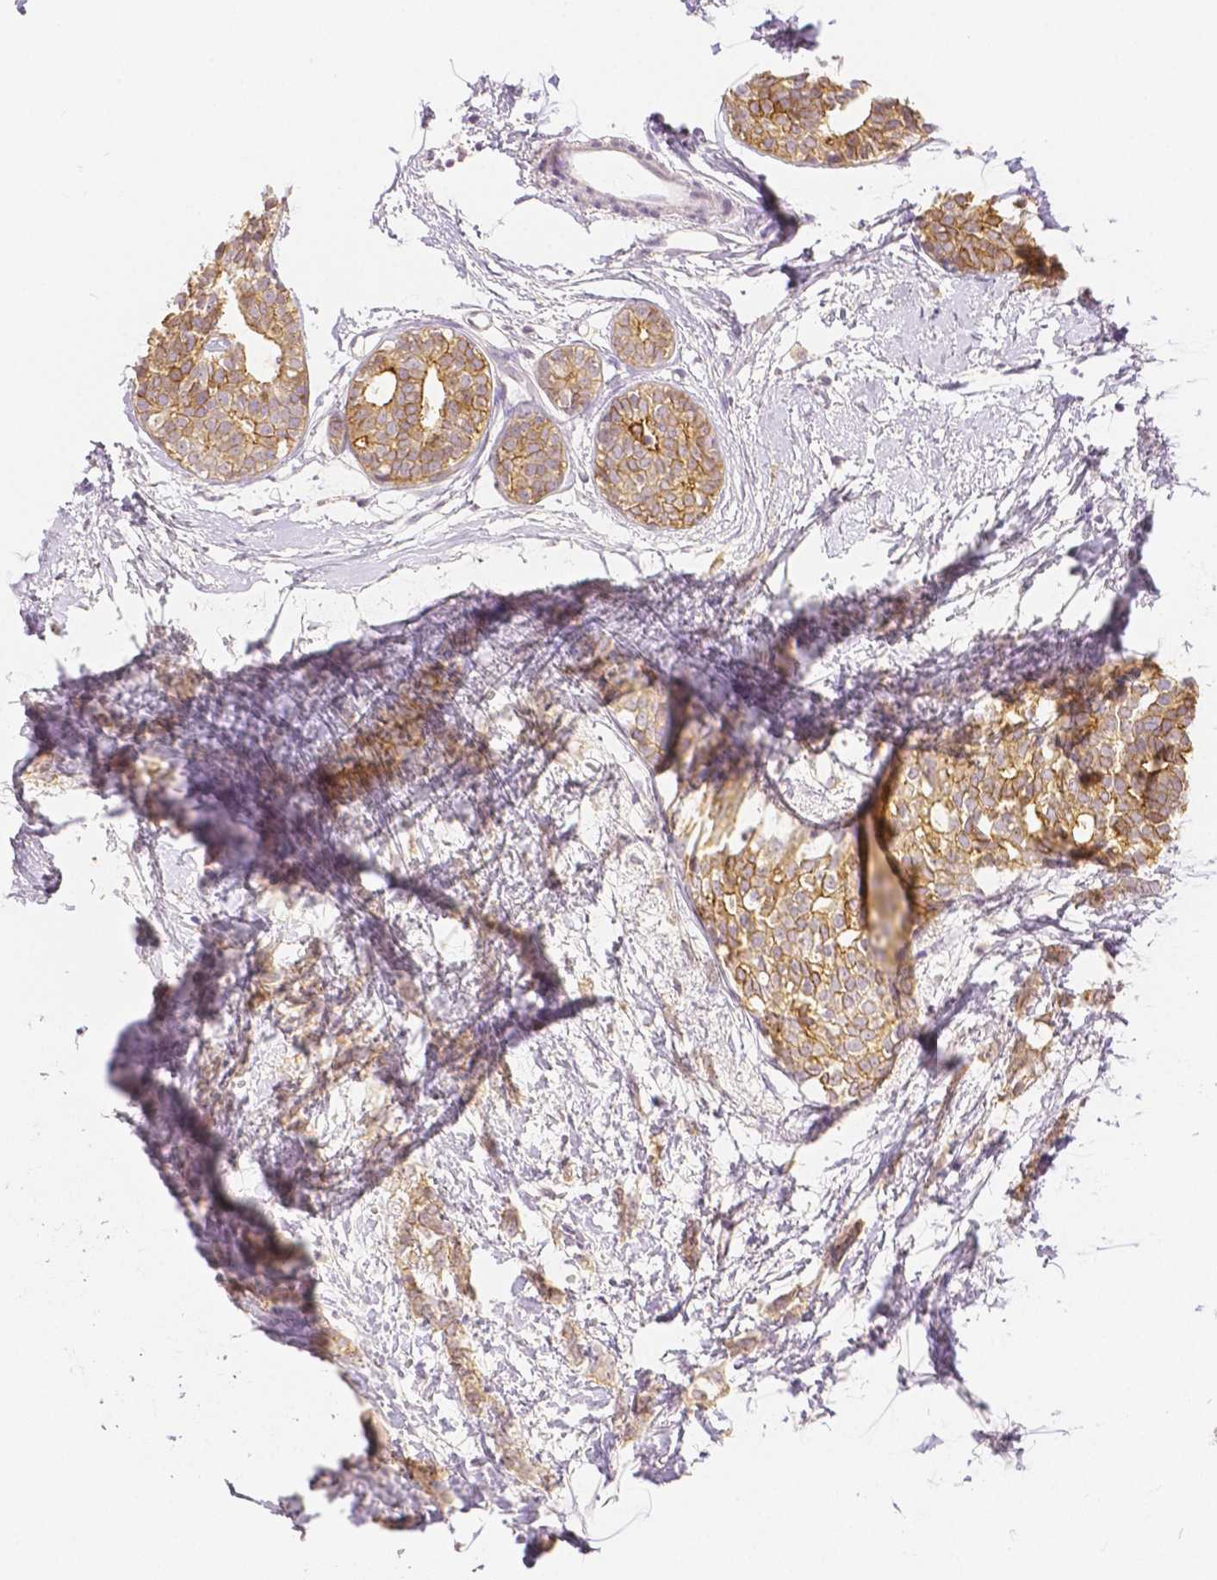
{"staining": {"intensity": "moderate", "quantity": ">75%", "location": "cytoplasmic/membranous"}, "tissue": "breast cancer", "cell_type": "Tumor cells", "image_type": "cancer", "snomed": [{"axis": "morphology", "description": "Duct carcinoma"}, {"axis": "topography", "description": "Breast"}], "caption": "Protein expression analysis of breast cancer (invasive ductal carcinoma) reveals moderate cytoplasmic/membranous staining in approximately >75% of tumor cells. (Stains: DAB in brown, nuclei in blue, Microscopy: brightfield microscopy at high magnification).", "gene": "OCLN", "patient": {"sex": "female", "age": 40}}